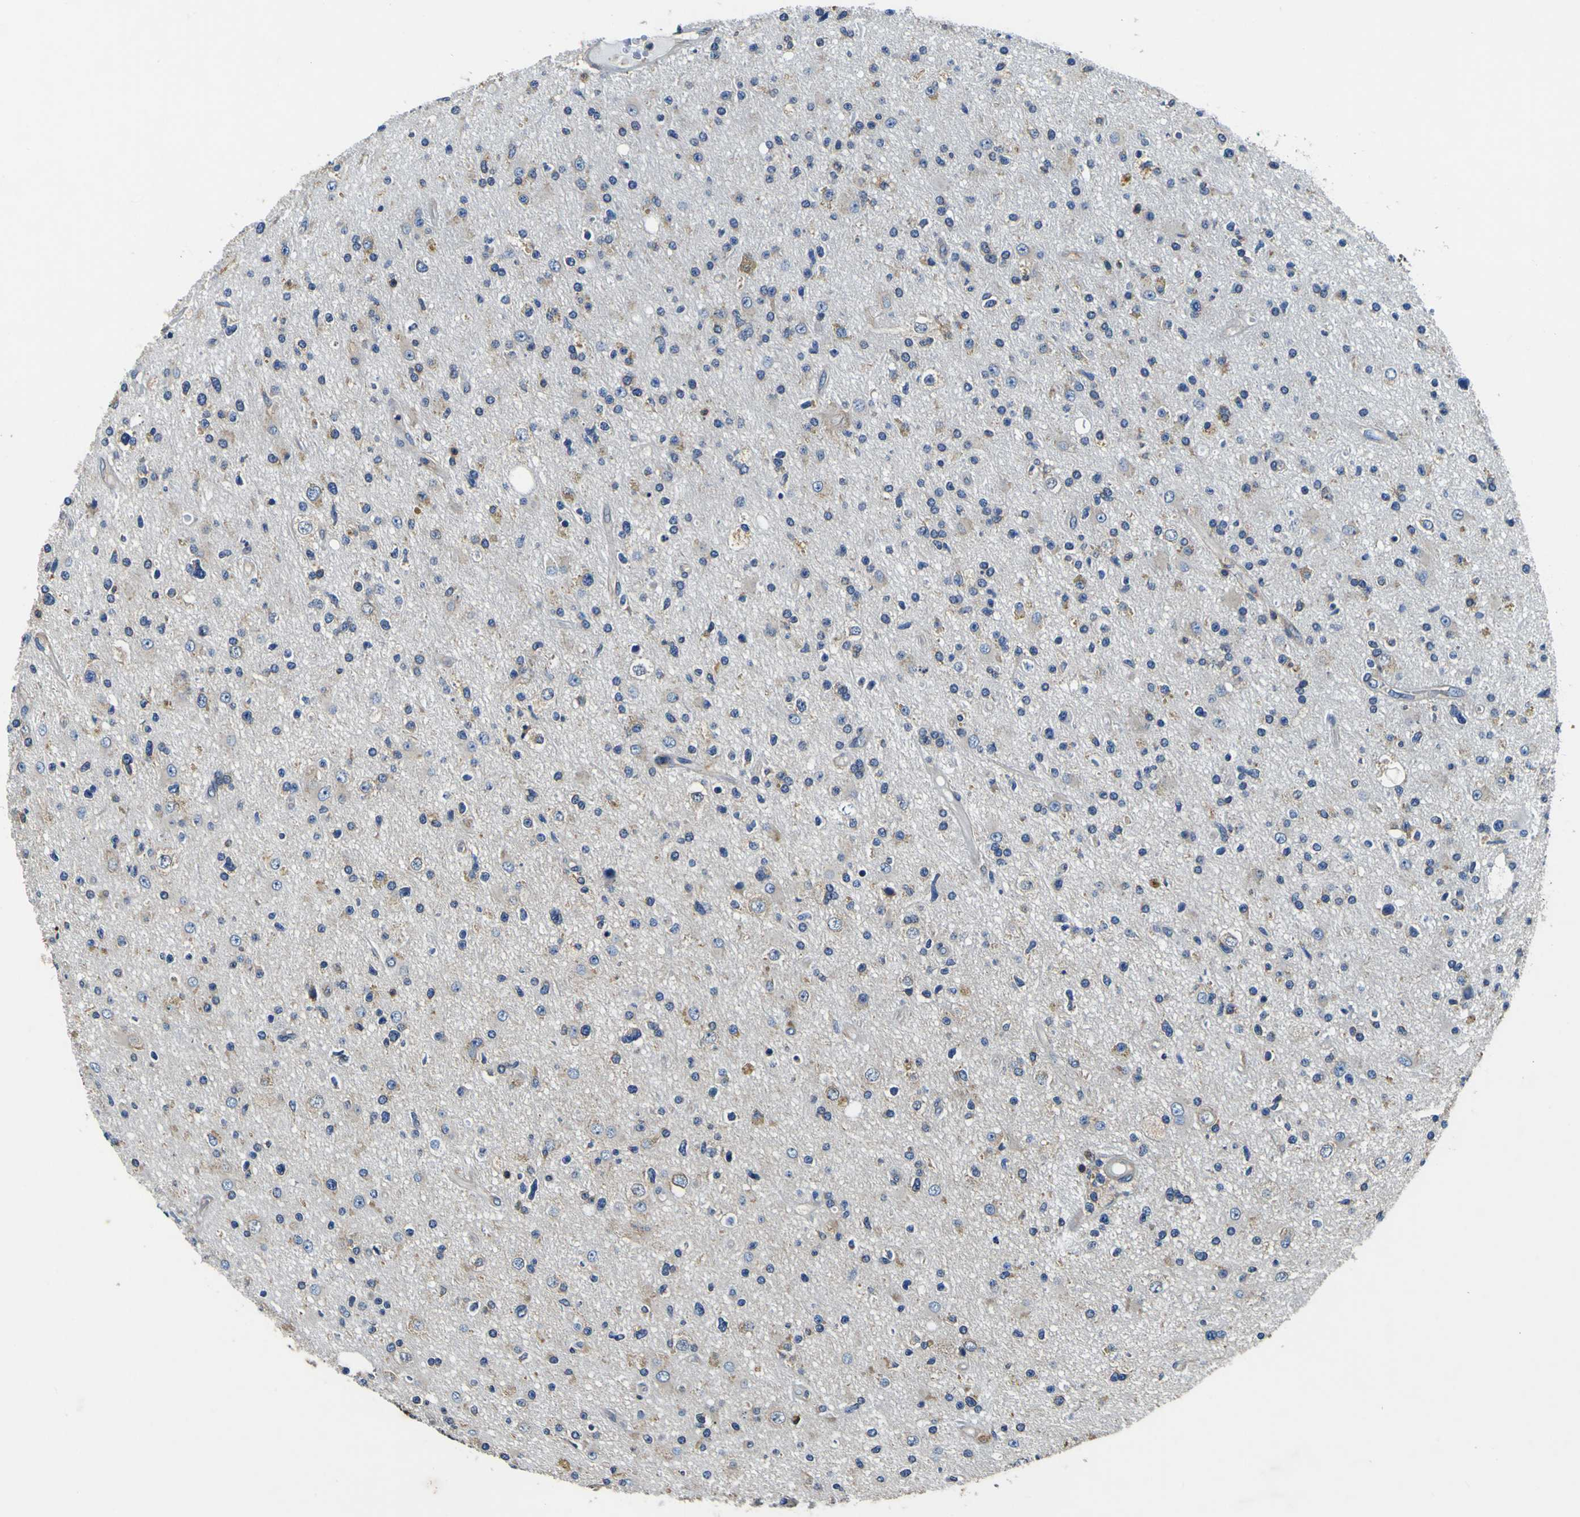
{"staining": {"intensity": "negative", "quantity": "none", "location": "none"}, "tissue": "glioma", "cell_type": "Tumor cells", "image_type": "cancer", "snomed": [{"axis": "morphology", "description": "Glioma, malignant, High grade"}, {"axis": "topography", "description": "Brain"}], "caption": "Micrograph shows no protein staining in tumor cells of glioma tissue. (Immunohistochemistry, brightfield microscopy, high magnification).", "gene": "CNR2", "patient": {"sex": "male", "age": 33}}